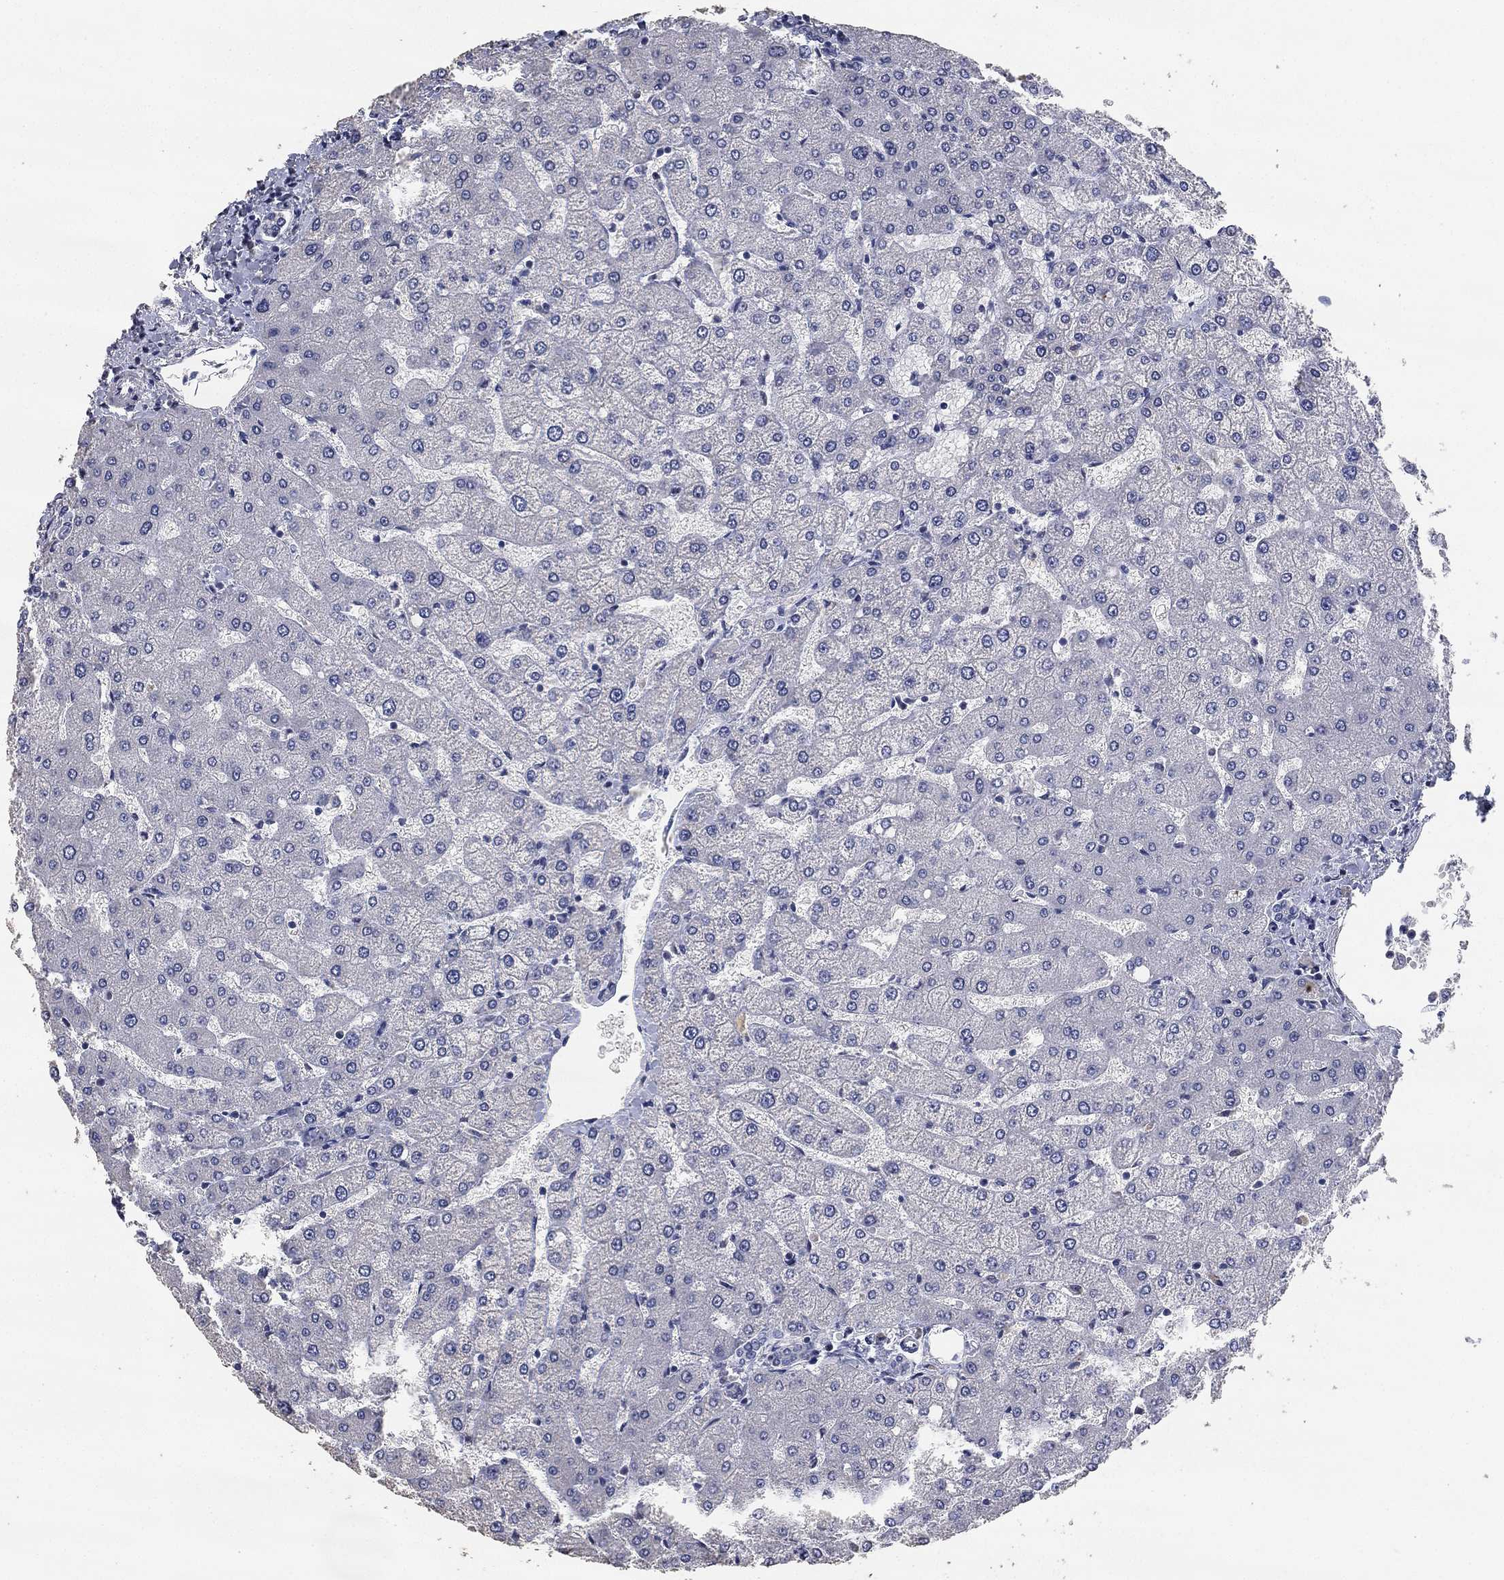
{"staining": {"intensity": "negative", "quantity": "none", "location": "none"}, "tissue": "liver", "cell_type": "Cholangiocytes", "image_type": "normal", "snomed": [{"axis": "morphology", "description": "Normal tissue, NOS"}, {"axis": "topography", "description": "Liver"}], "caption": "The histopathology image exhibits no significant positivity in cholangiocytes of liver.", "gene": "DSG1", "patient": {"sex": "female", "age": 54}}